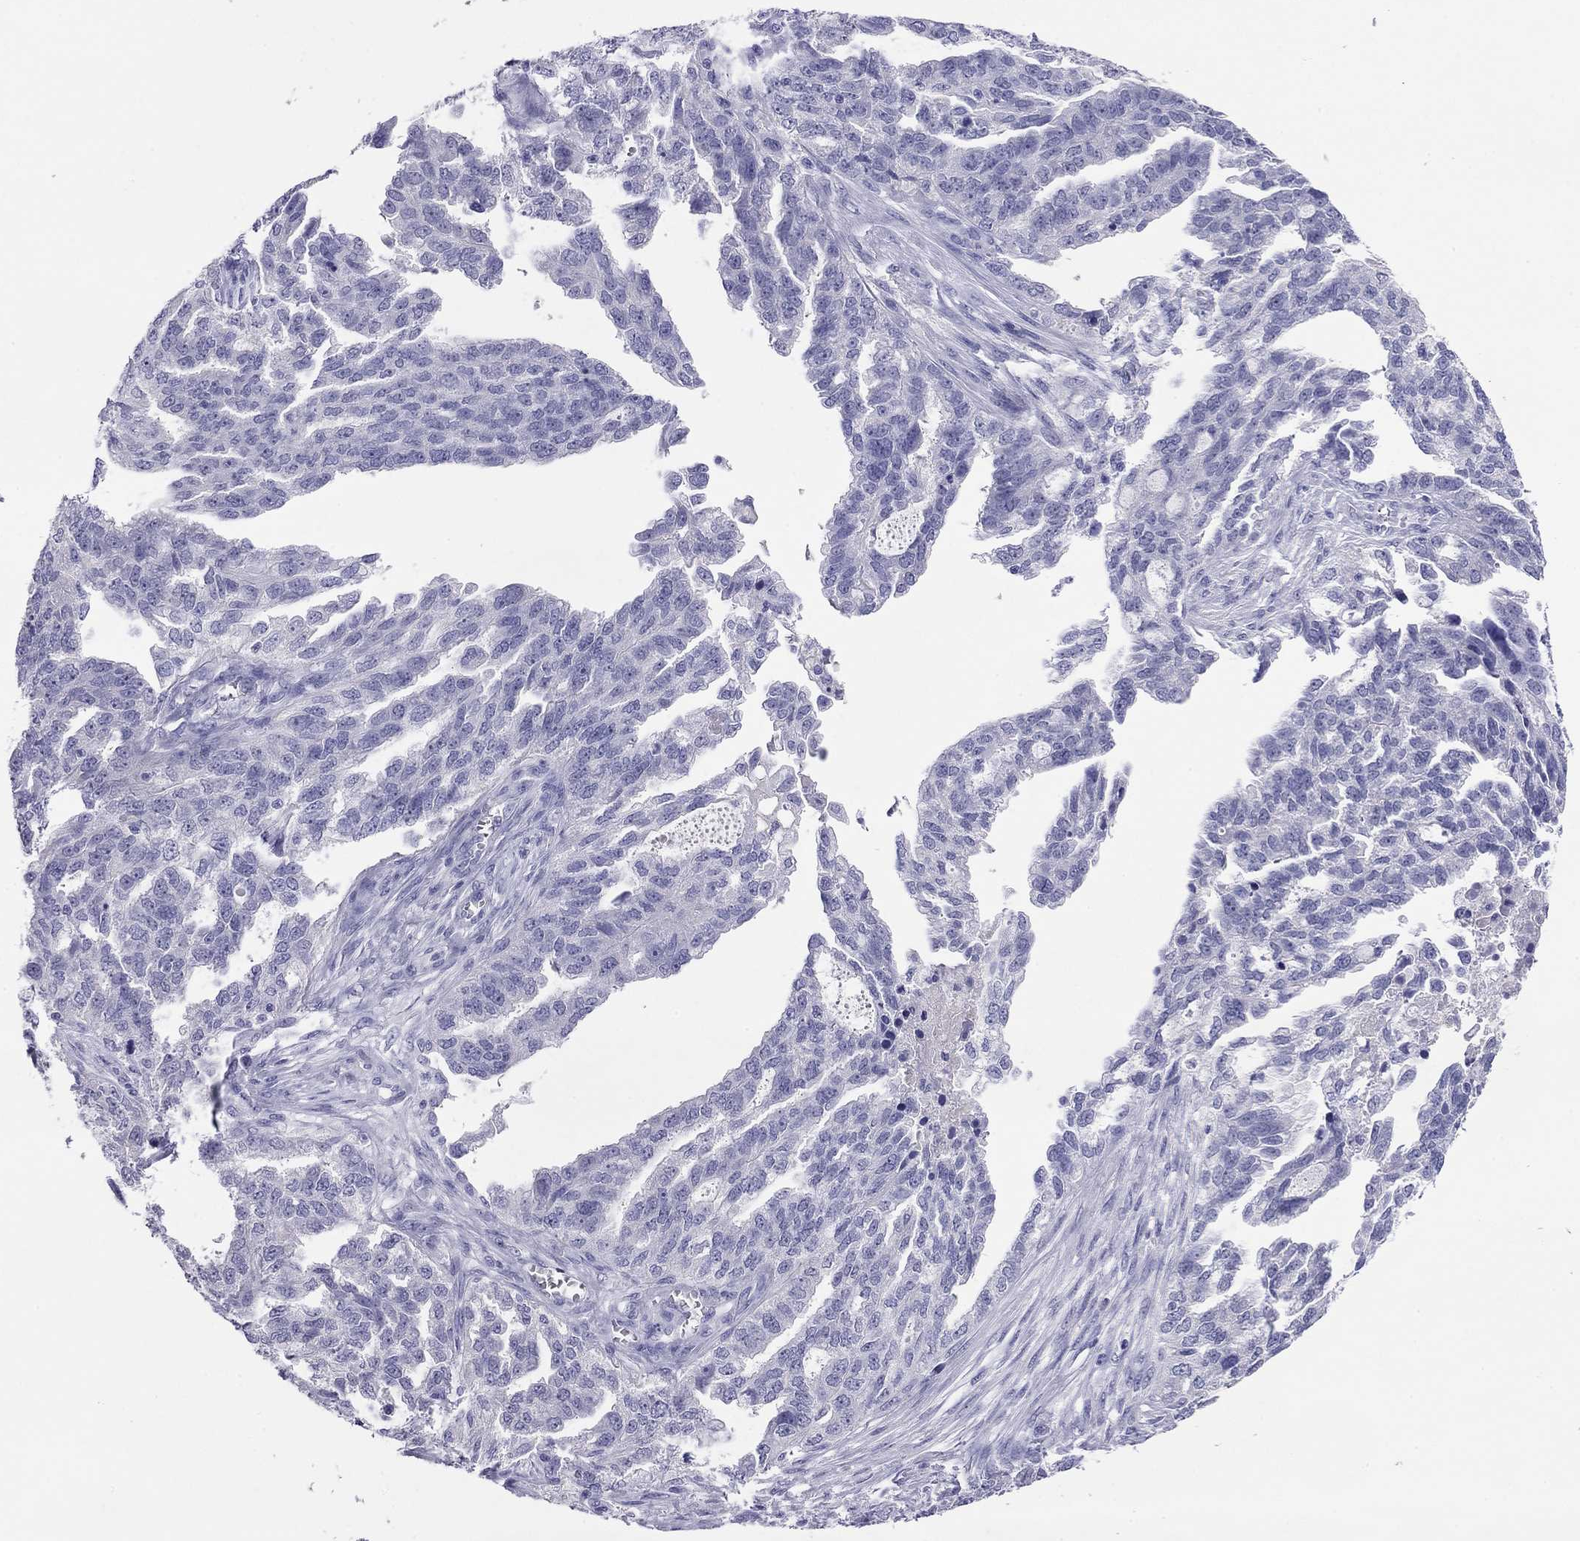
{"staining": {"intensity": "negative", "quantity": "none", "location": "none"}, "tissue": "ovarian cancer", "cell_type": "Tumor cells", "image_type": "cancer", "snomed": [{"axis": "morphology", "description": "Cystadenocarcinoma, serous, NOS"}, {"axis": "topography", "description": "Ovary"}], "caption": "DAB immunohistochemical staining of ovarian cancer (serous cystadenocarcinoma) displays no significant expression in tumor cells.", "gene": "ODF4", "patient": {"sex": "female", "age": 51}}